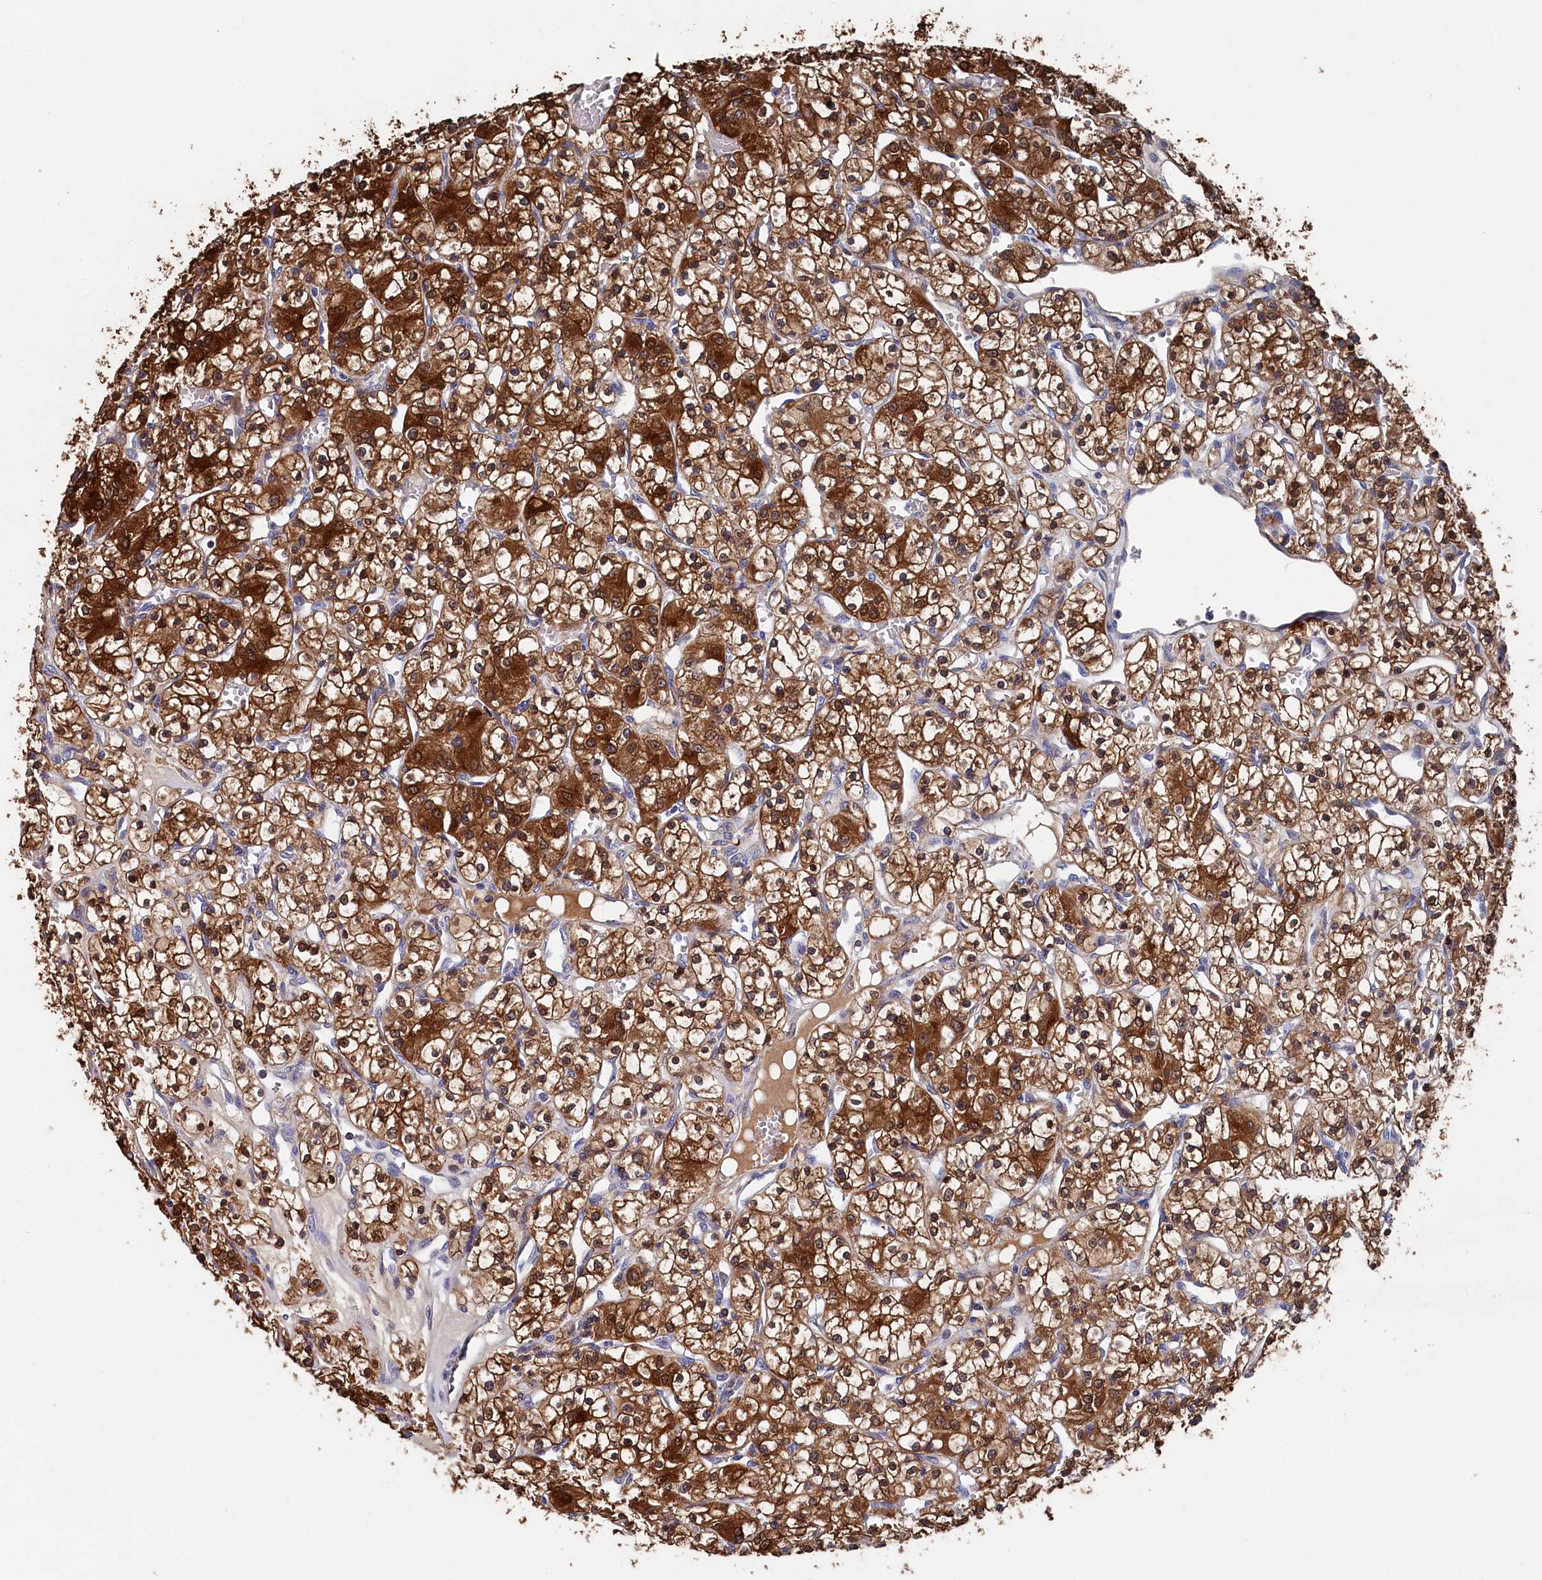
{"staining": {"intensity": "strong", "quantity": ">75%", "location": "cytoplasmic/membranous"}, "tissue": "renal cancer", "cell_type": "Tumor cells", "image_type": "cancer", "snomed": [{"axis": "morphology", "description": "Adenocarcinoma, NOS"}, {"axis": "topography", "description": "Kidney"}], "caption": "Brown immunohistochemical staining in renal cancer exhibits strong cytoplasmic/membranous positivity in approximately >75% of tumor cells. Ihc stains the protein in brown and the nuclei are stained blue.", "gene": "BHMT", "patient": {"sex": "female", "age": 59}}